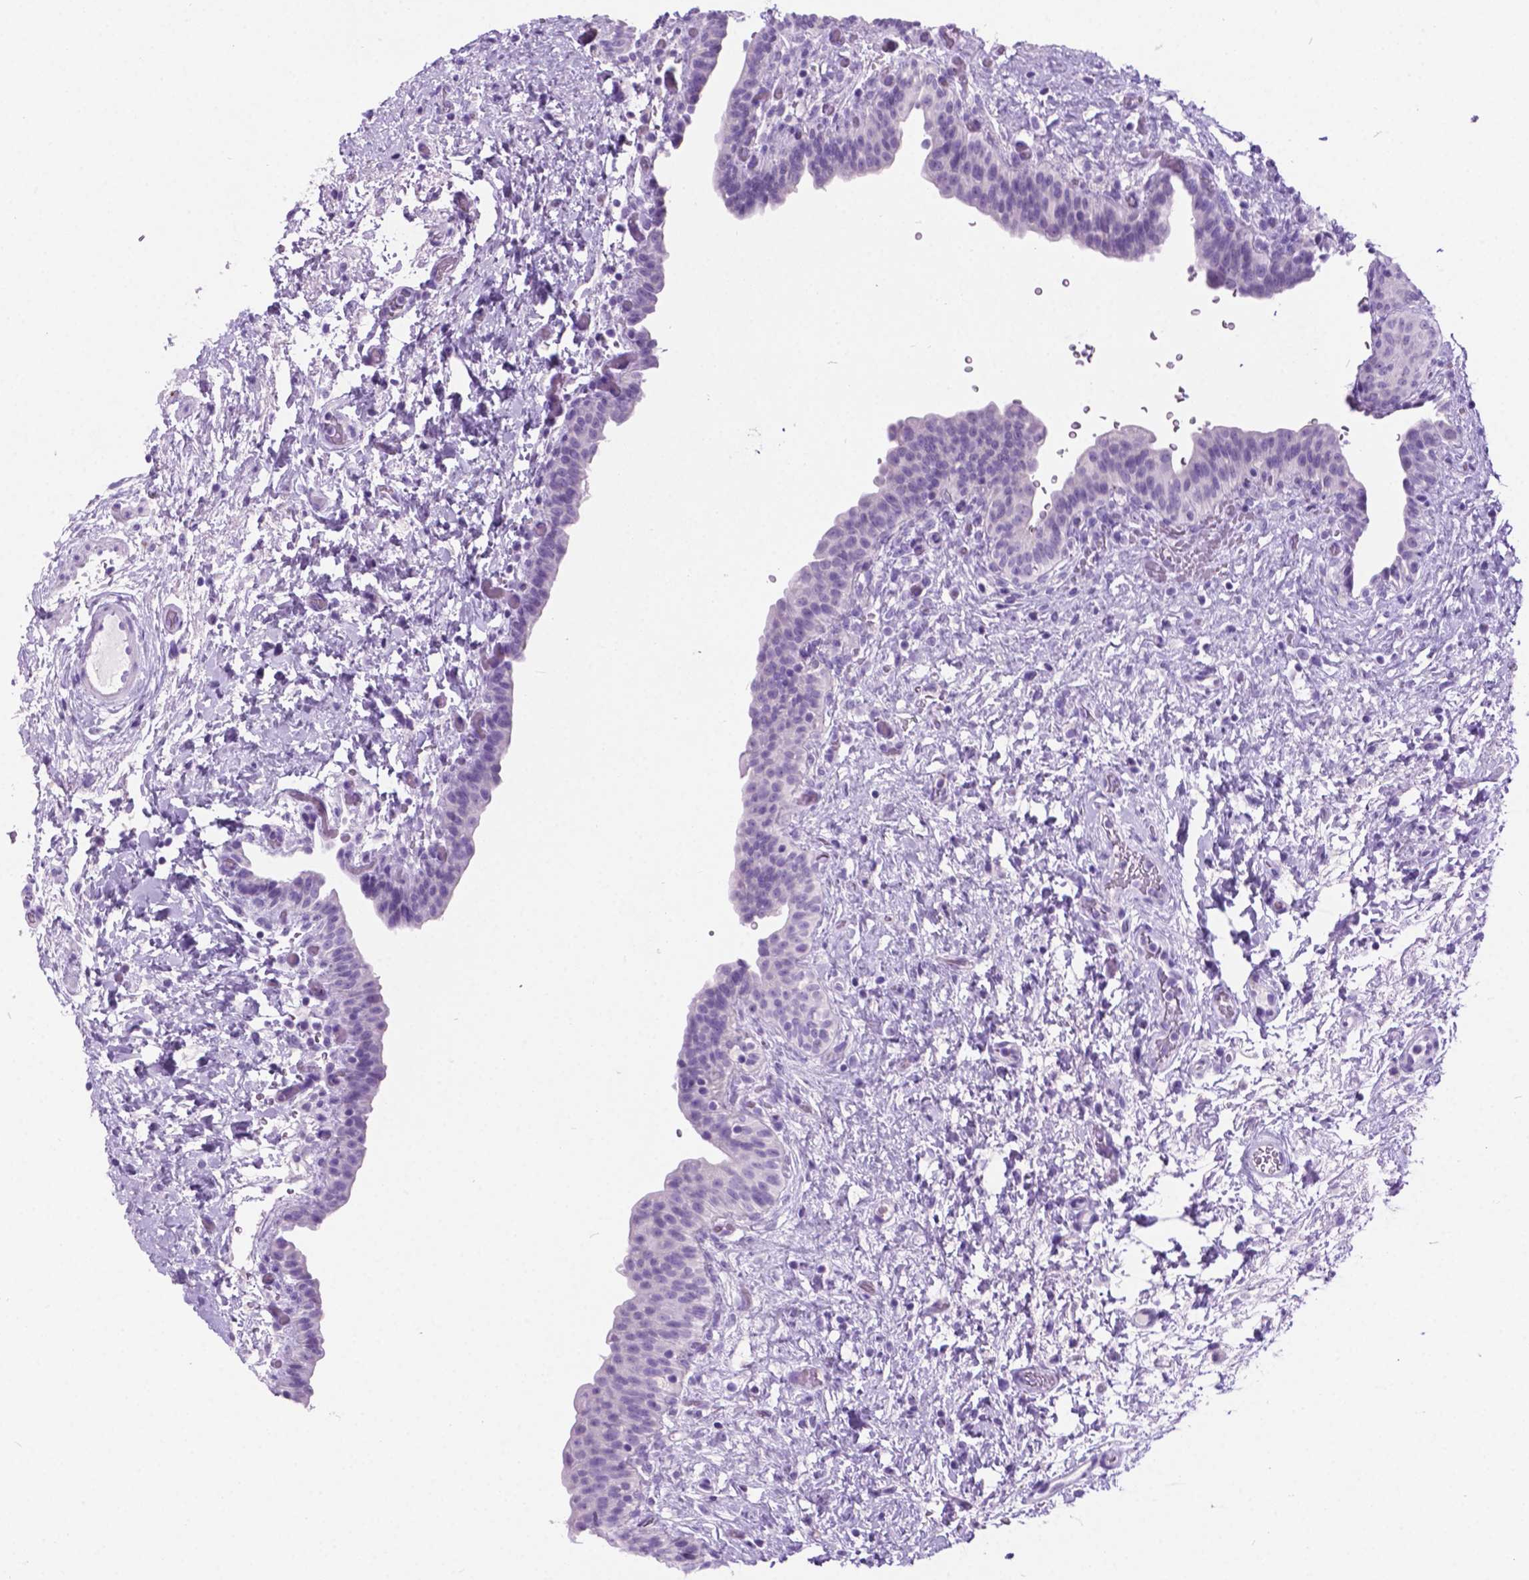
{"staining": {"intensity": "negative", "quantity": "none", "location": "none"}, "tissue": "urinary bladder", "cell_type": "Urothelial cells", "image_type": "normal", "snomed": [{"axis": "morphology", "description": "Normal tissue, NOS"}, {"axis": "topography", "description": "Urinary bladder"}], "caption": "Unremarkable urinary bladder was stained to show a protein in brown. There is no significant expression in urothelial cells. (DAB IHC visualized using brightfield microscopy, high magnification).", "gene": "ARMS2", "patient": {"sex": "male", "age": 69}}